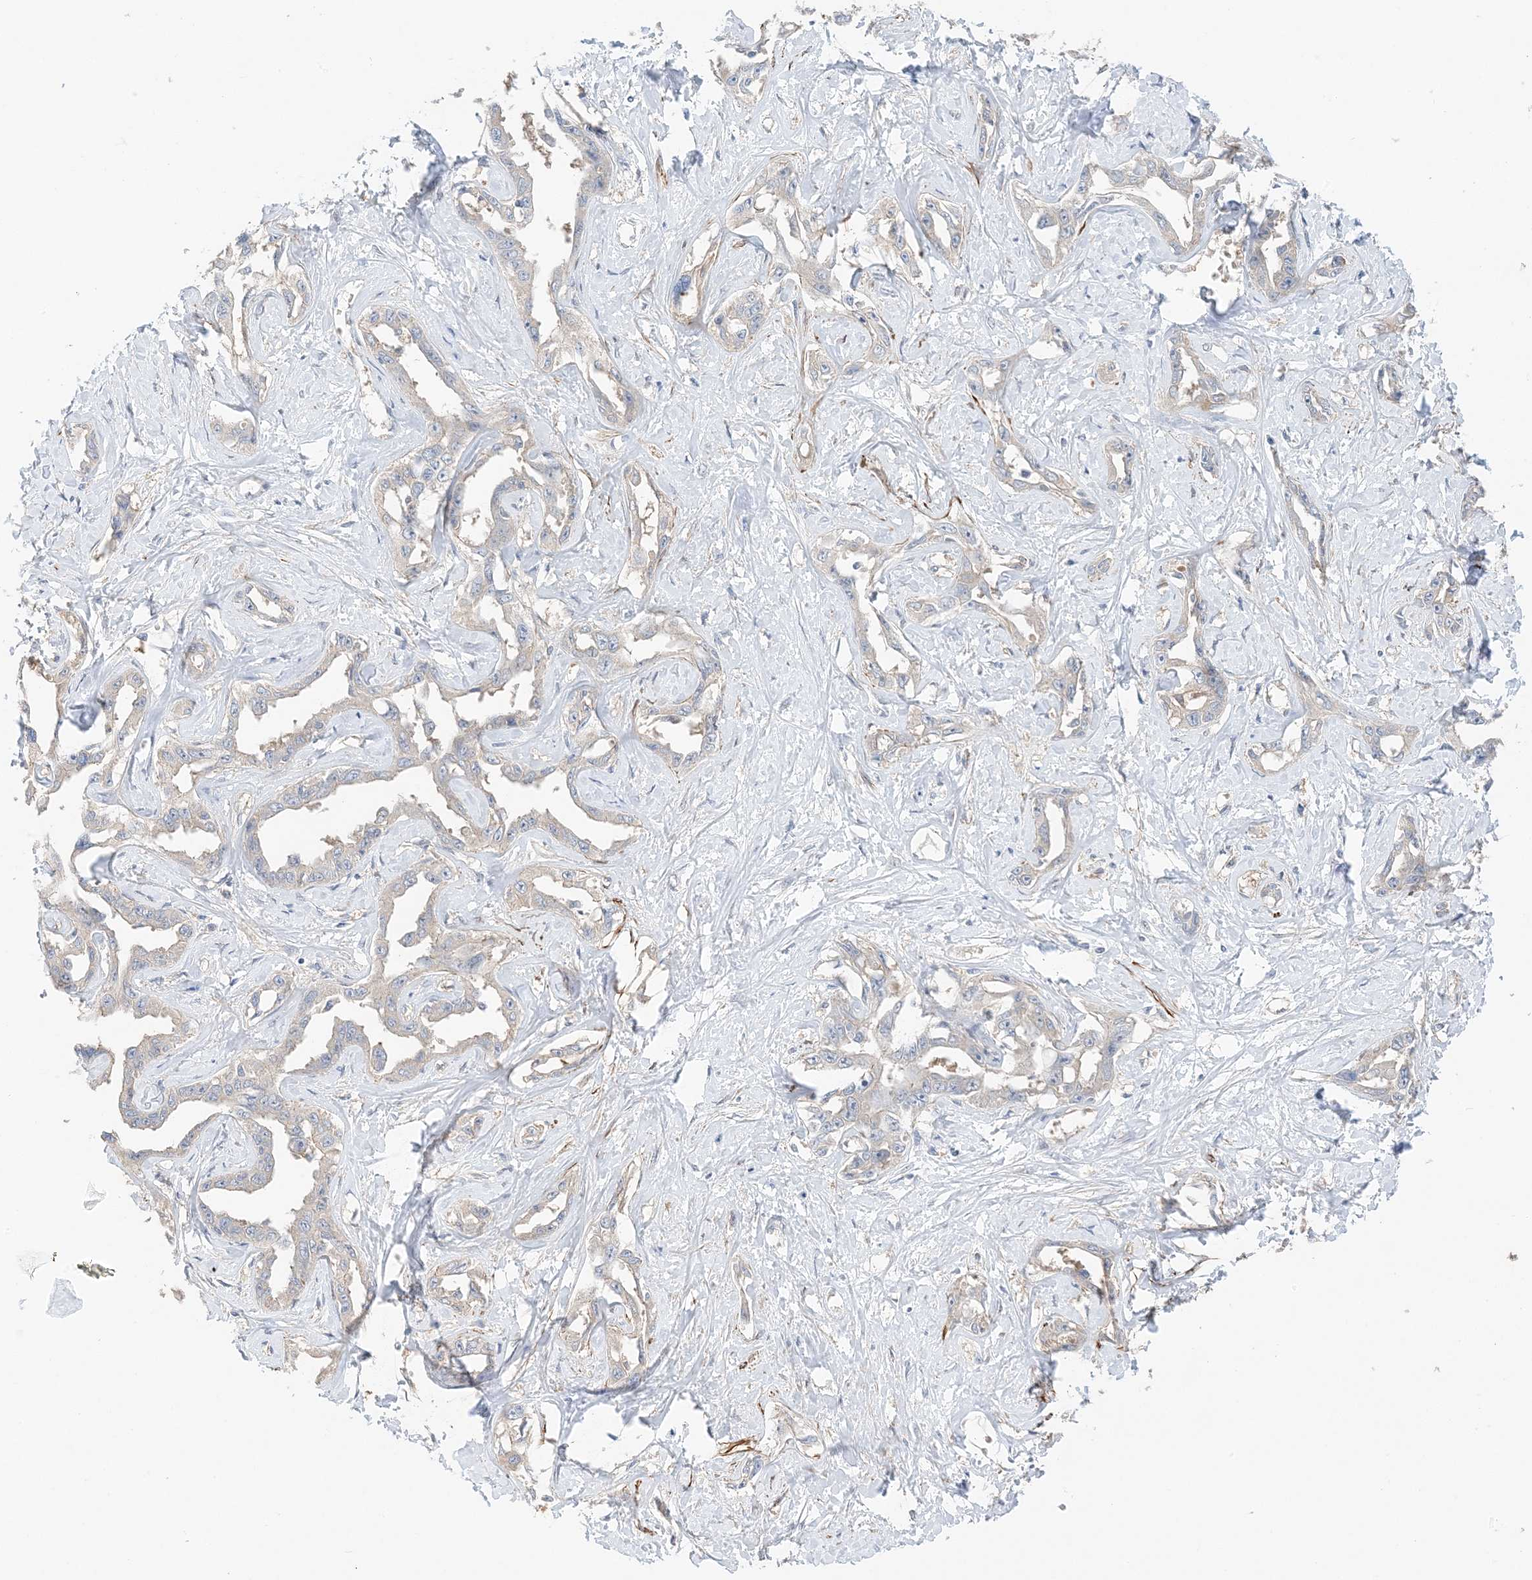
{"staining": {"intensity": "weak", "quantity": "<25%", "location": "cytoplasmic/membranous"}, "tissue": "liver cancer", "cell_type": "Tumor cells", "image_type": "cancer", "snomed": [{"axis": "morphology", "description": "Cholangiocarcinoma"}, {"axis": "topography", "description": "Liver"}], "caption": "Tumor cells show no significant protein expression in liver cancer (cholangiocarcinoma).", "gene": "KIFBP", "patient": {"sex": "male", "age": 59}}